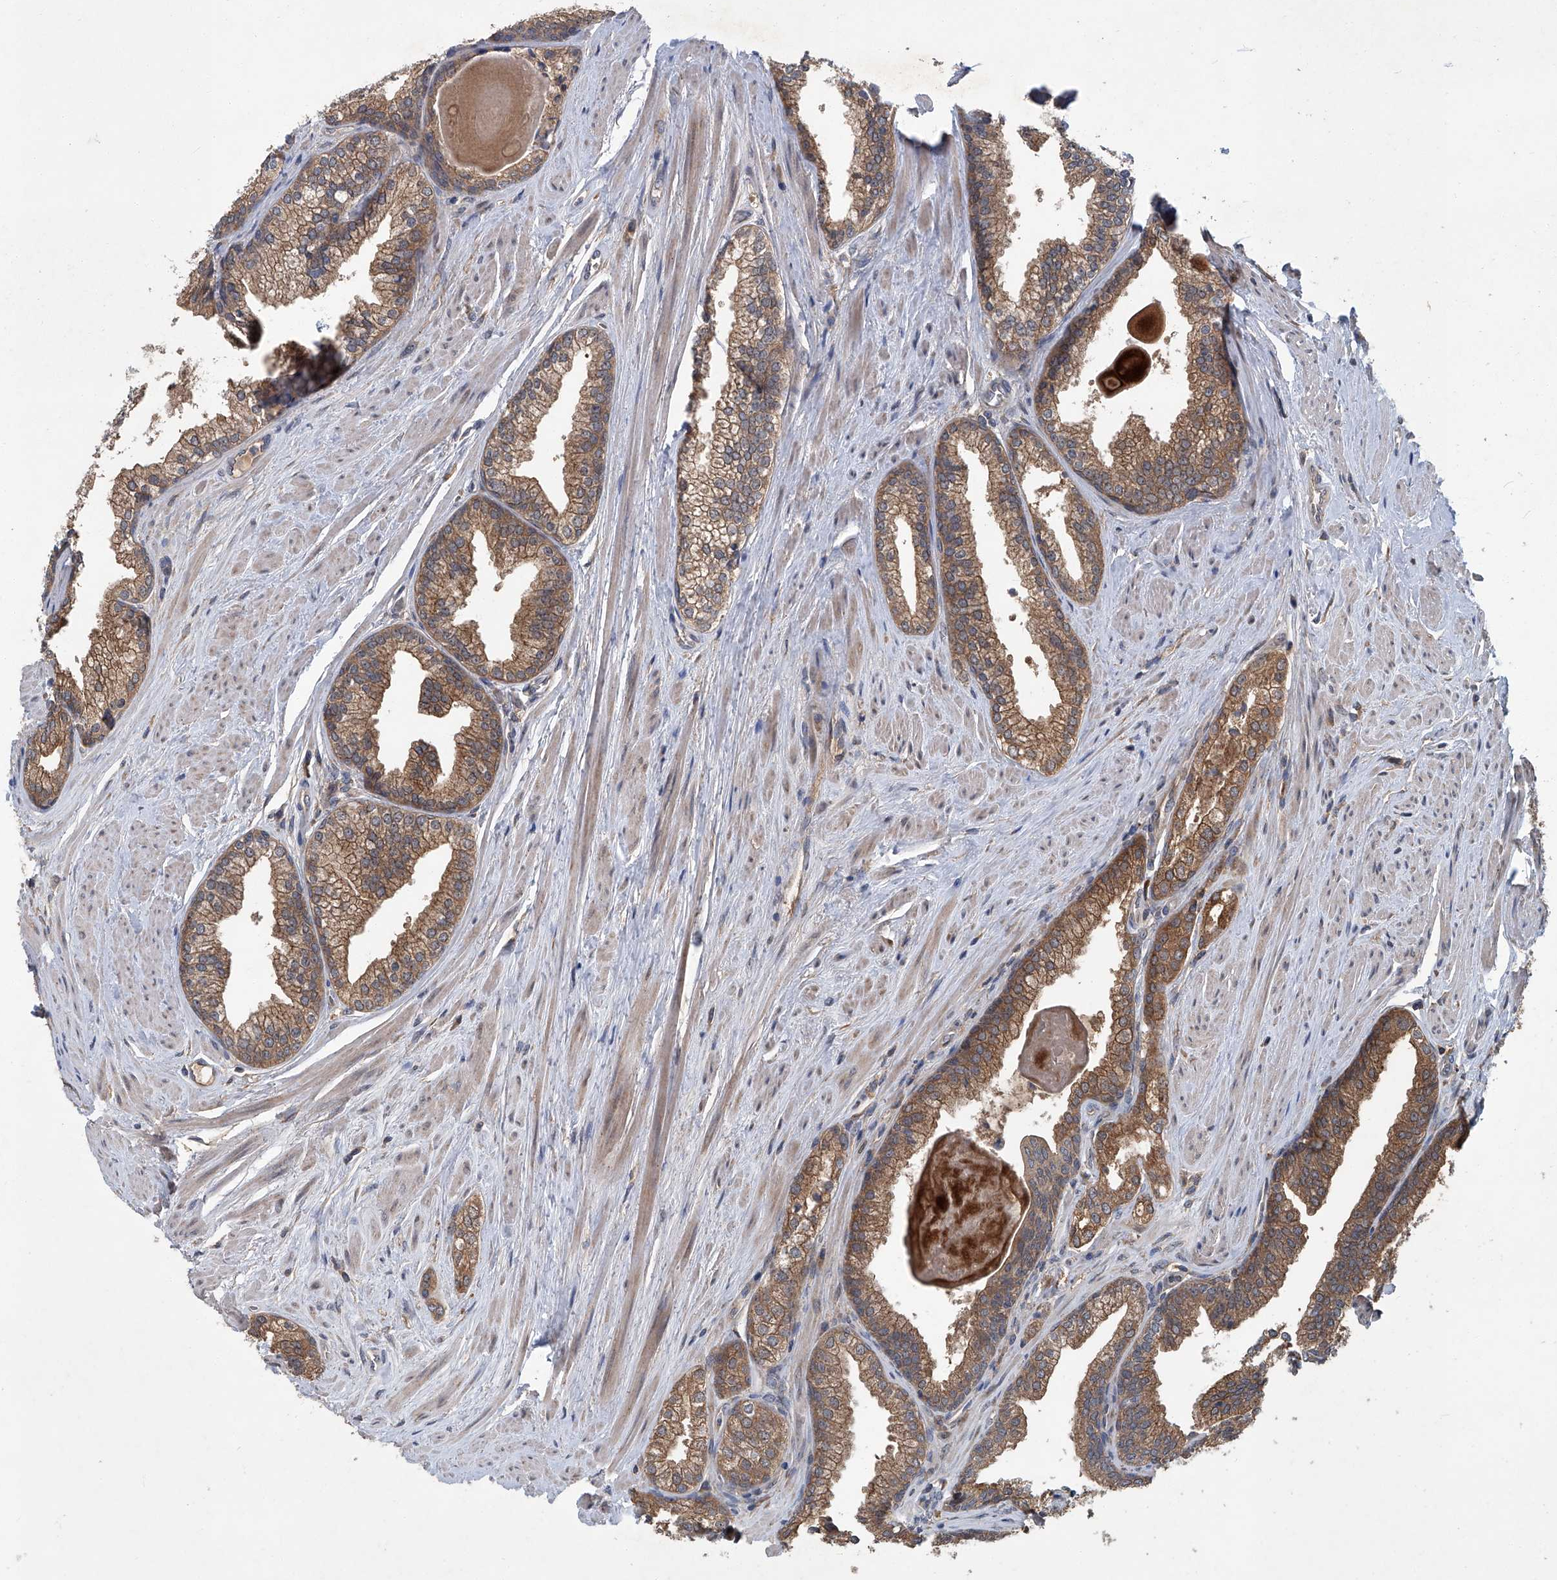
{"staining": {"intensity": "moderate", "quantity": ">75%", "location": "cytoplasmic/membranous"}, "tissue": "prostate cancer", "cell_type": "Tumor cells", "image_type": "cancer", "snomed": [{"axis": "morphology", "description": "Adenocarcinoma, High grade"}, {"axis": "topography", "description": "Prostate"}], "caption": "Immunohistochemical staining of human prostate cancer exhibits medium levels of moderate cytoplasmic/membranous protein positivity in approximately >75% of tumor cells. The staining was performed using DAB (3,3'-diaminobenzidine) to visualize the protein expression in brown, while the nuclei were stained in blue with hematoxylin (Magnification: 20x).", "gene": "ANKRD34A", "patient": {"sex": "male", "age": 63}}